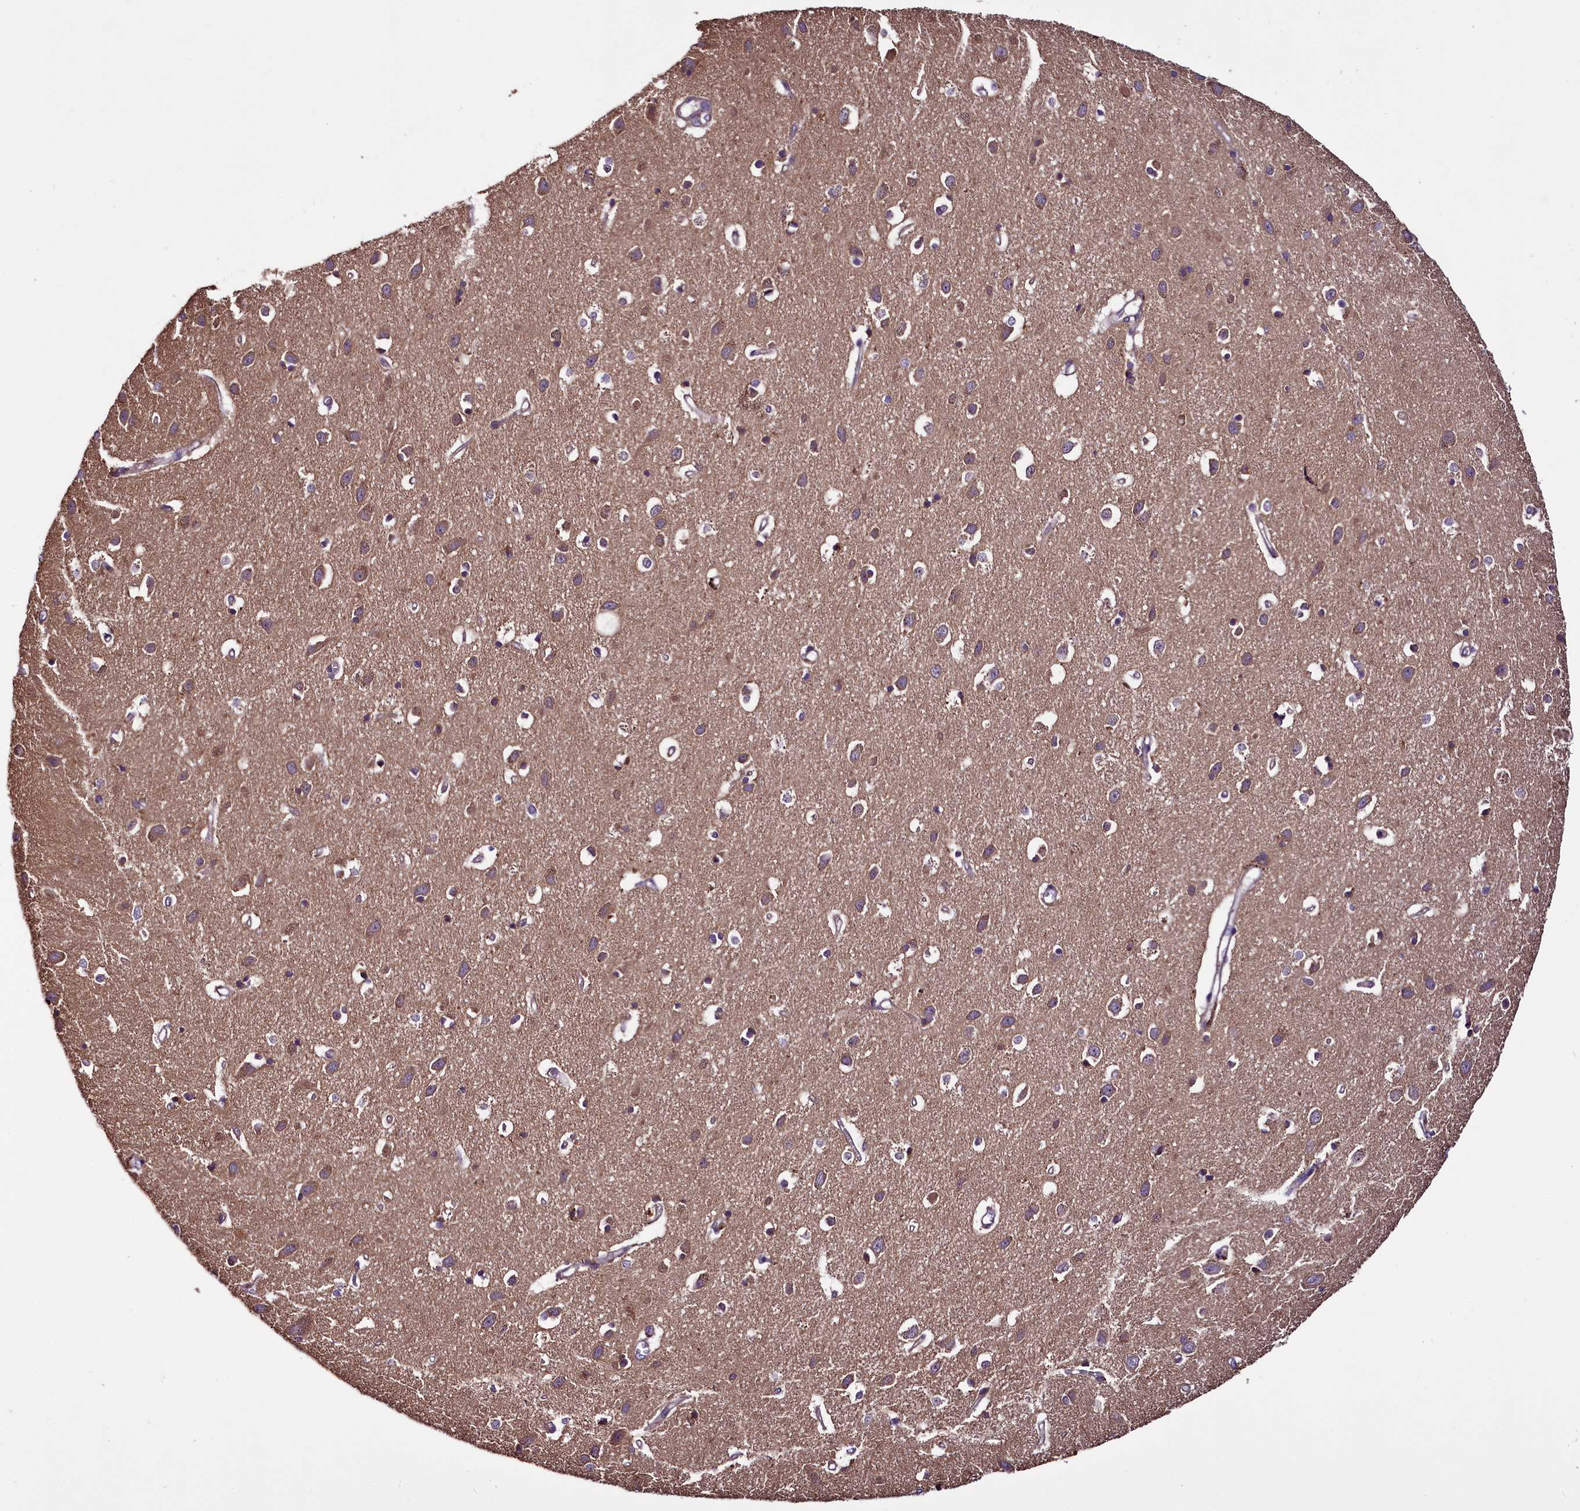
{"staining": {"intensity": "weak", "quantity": "25%-75%", "location": "cytoplasmic/membranous"}, "tissue": "cerebral cortex", "cell_type": "Endothelial cells", "image_type": "normal", "snomed": [{"axis": "morphology", "description": "Normal tissue, NOS"}, {"axis": "topography", "description": "Cerebral cortex"}], "caption": "IHC staining of normal cerebral cortex, which demonstrates low levels of weak cytoplasmic/membranous staining in about 25%-75% of endothelial cells indicating weak cytoplasmic/membranous protein expression. The staining was performed using DAB (3,3'-diaminobenzidine) (brown) for protein detection and nuclei were counterstained in hematoxylin (blue).", "gene": "RPUSD2", "patient": {"sex": "female", "age": 64}}